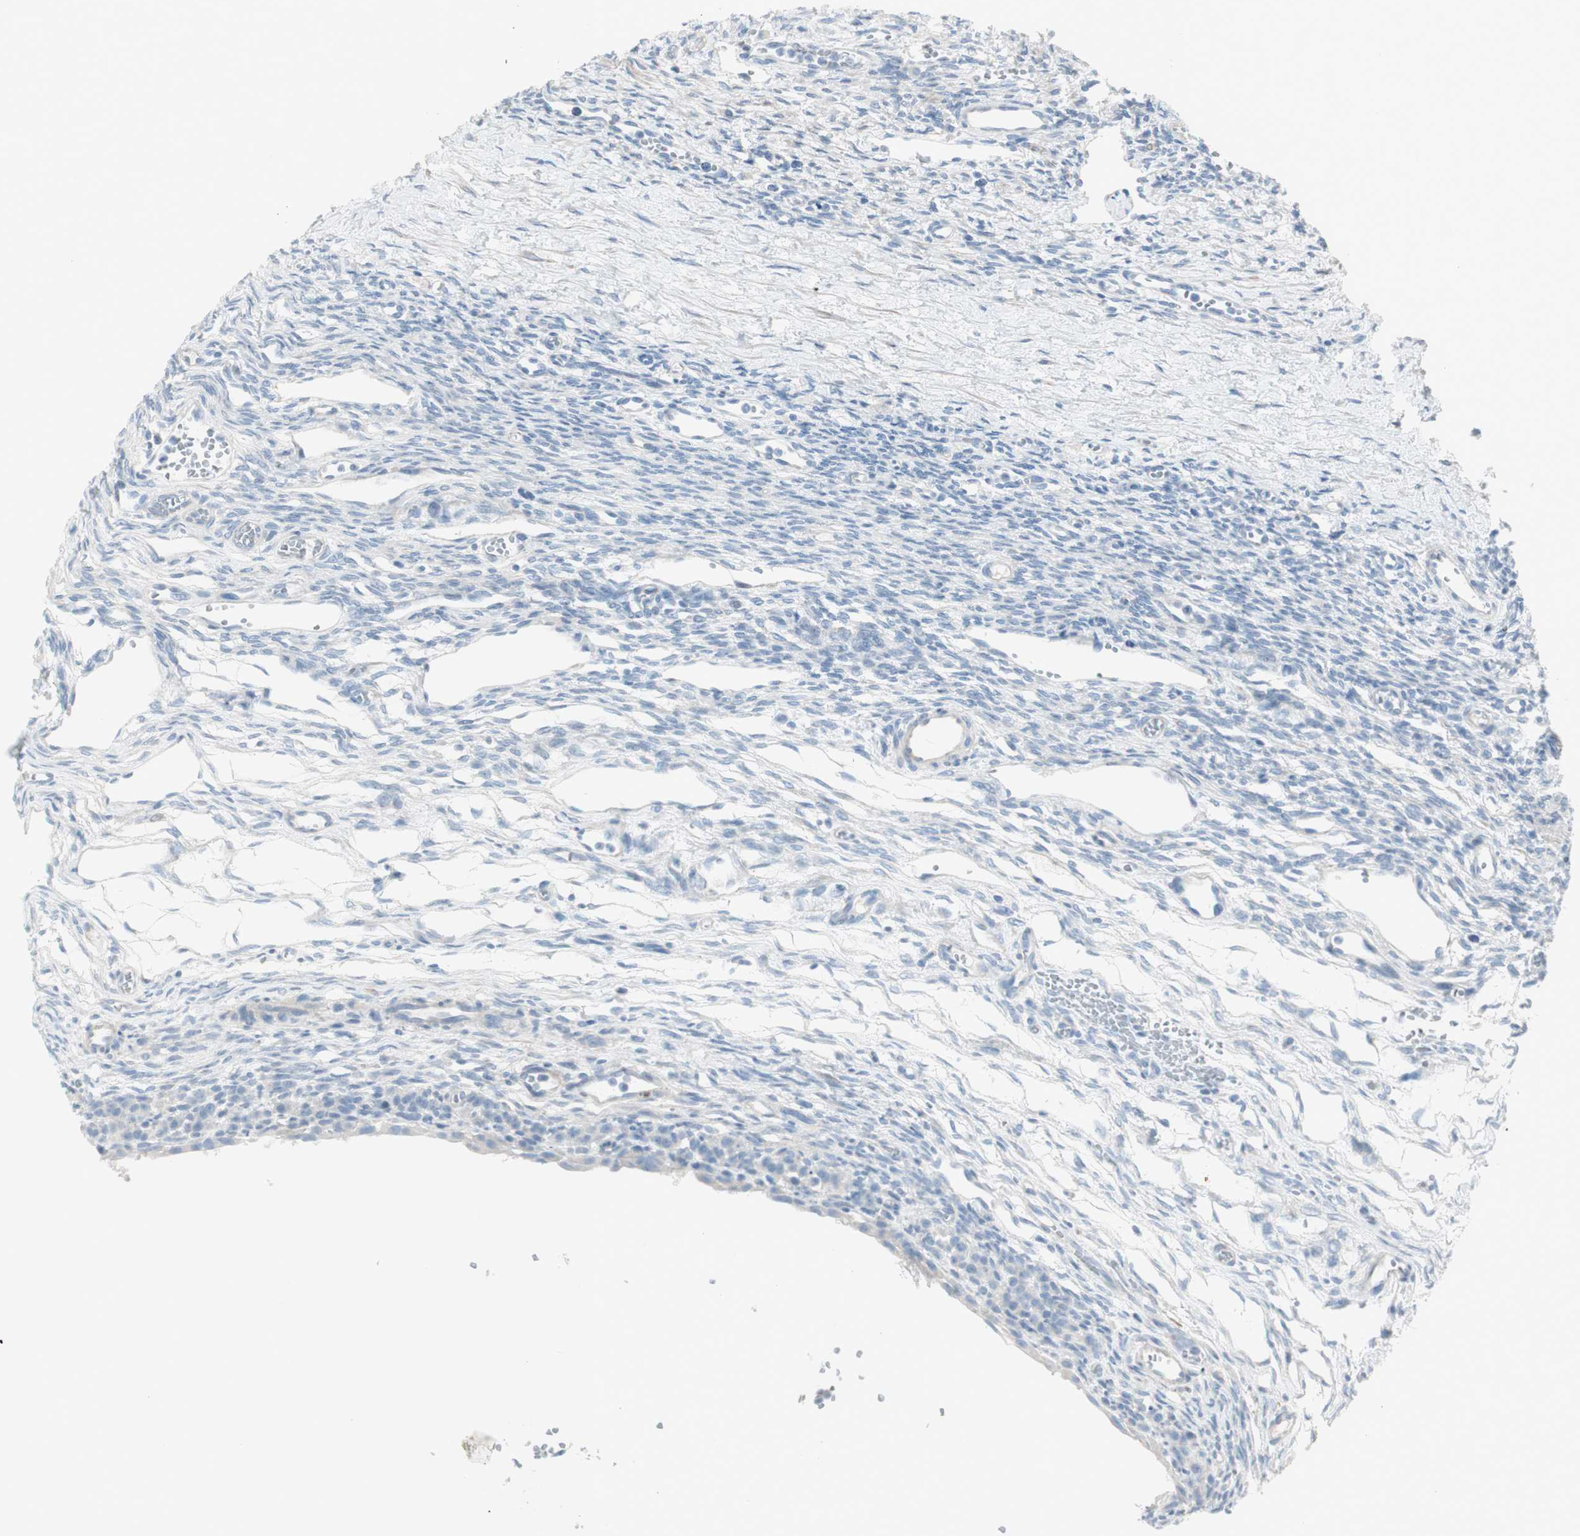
{"staining": {"intensity": "negative", "quantity": "none", "location": "none"}, "tissue": "ovary", "cell_type": "Follicle cells", "image_type": "normal", "snomed": [{"axis": "morphology", "description": "Normal tissue, NOS"}, {"axis": "topography", "description": "Ovary"}], "caption": "DAB immunohistochemical staining of unremarkable ovary demonstrates no significant positivity in follicle cells.", "gene": "CDHR5", "patient": {"sex": "female", "age": 33}}